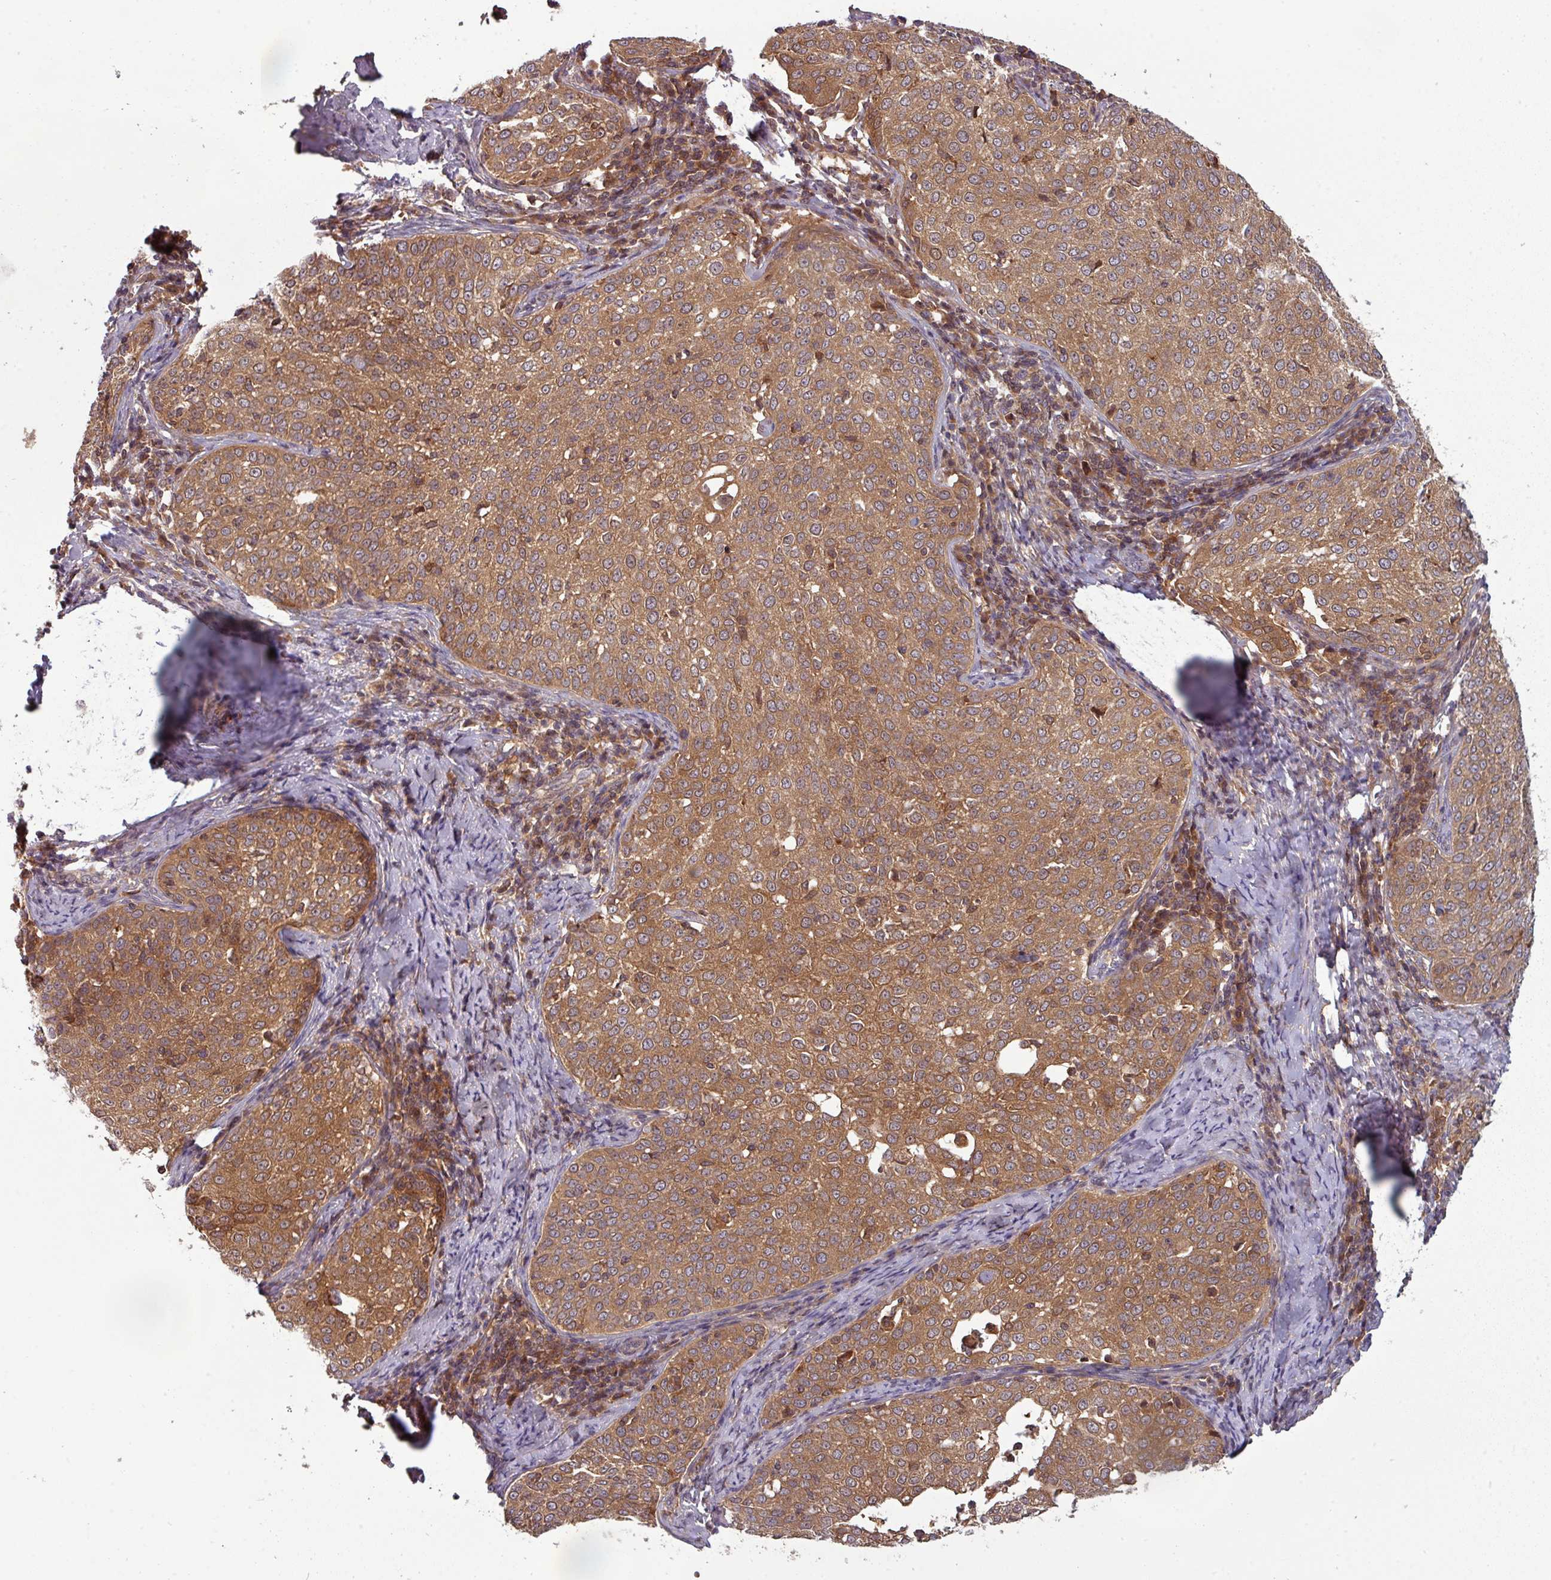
{"staining": {"intensity": "moderate", "quantity": ">75%", "location": "cytoplasmic/membranous"}, "tissue": "cervical cancer", "cell_type": "Tumor cells", "image_type": "cancer", "snomed": [{"axis": "morphology", "description": "Squamous cell carcinoma, NOS"}, {"axis": "topography", "description": "Cervix"}], "caption": "A high-resolution histopathology image shows immunohistochemistry staining of cervical cancer, which displays moderate cytoplasmic/membranous staining in approximately >75% of tumor cells.", "gene": "GSKIP", "patient": {"sex": "female", "age": 57}}